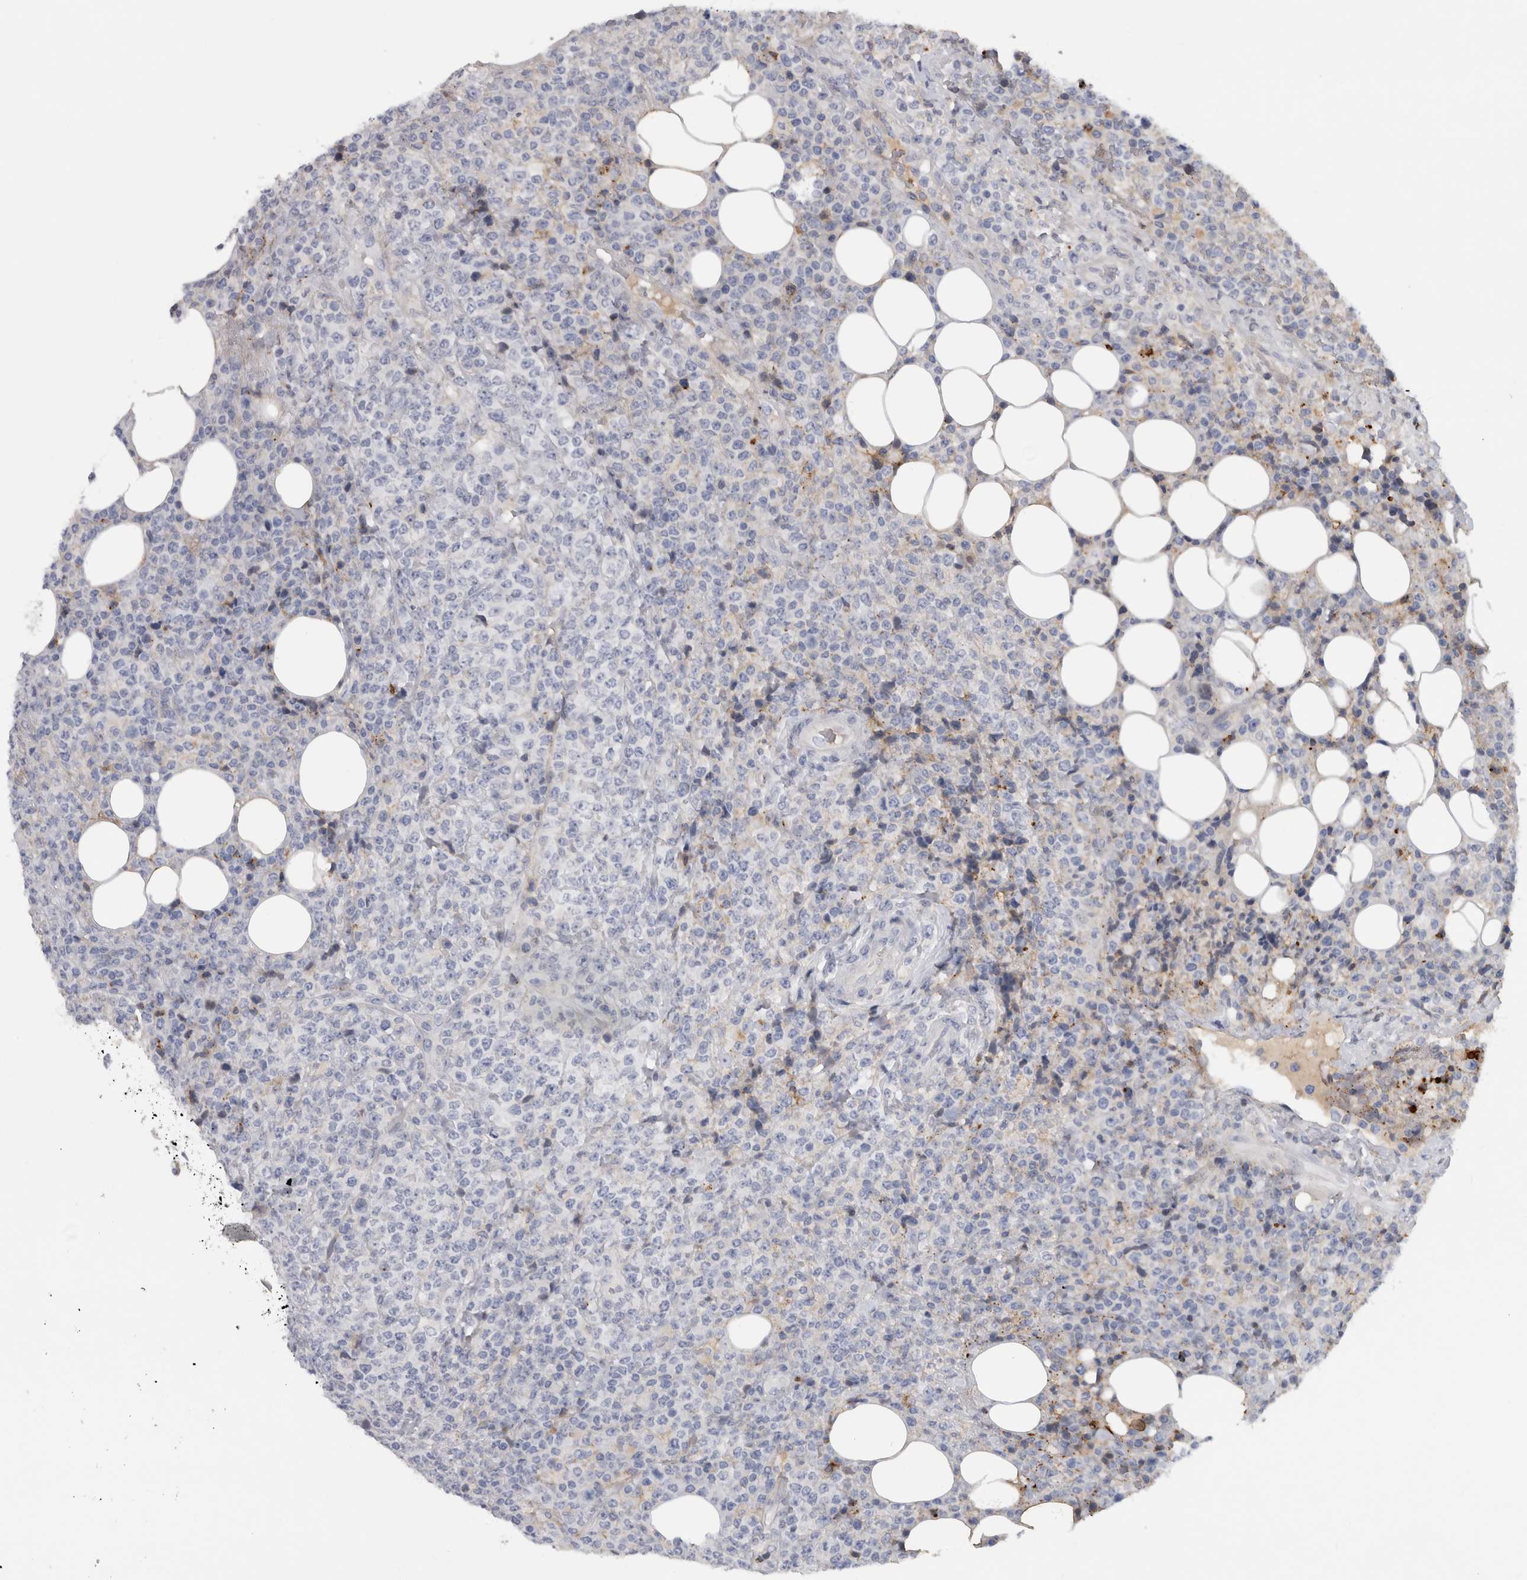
{"staining": {"intensity": "negative", "quantity": "none", "location": "none"}, "tissue": "lymphoma", "cell_type": "Tumor cells", "image_type": "cancer", "snomed": [{"axis": "morphology", "description": "Malignant lymphoma, non-Hodgkin's type, High grade"}, {"axis": "topography", "description": "Lymph node"}], "caption": "Tumor cells are negative for brown protein staining in high-grade malignant lymphoma, non-Hodgkin's type. (DAB IHC with hematoxylin counter stain).", "gene": "DNAJC24", "patient": {"sex": "male", "age": 13}}